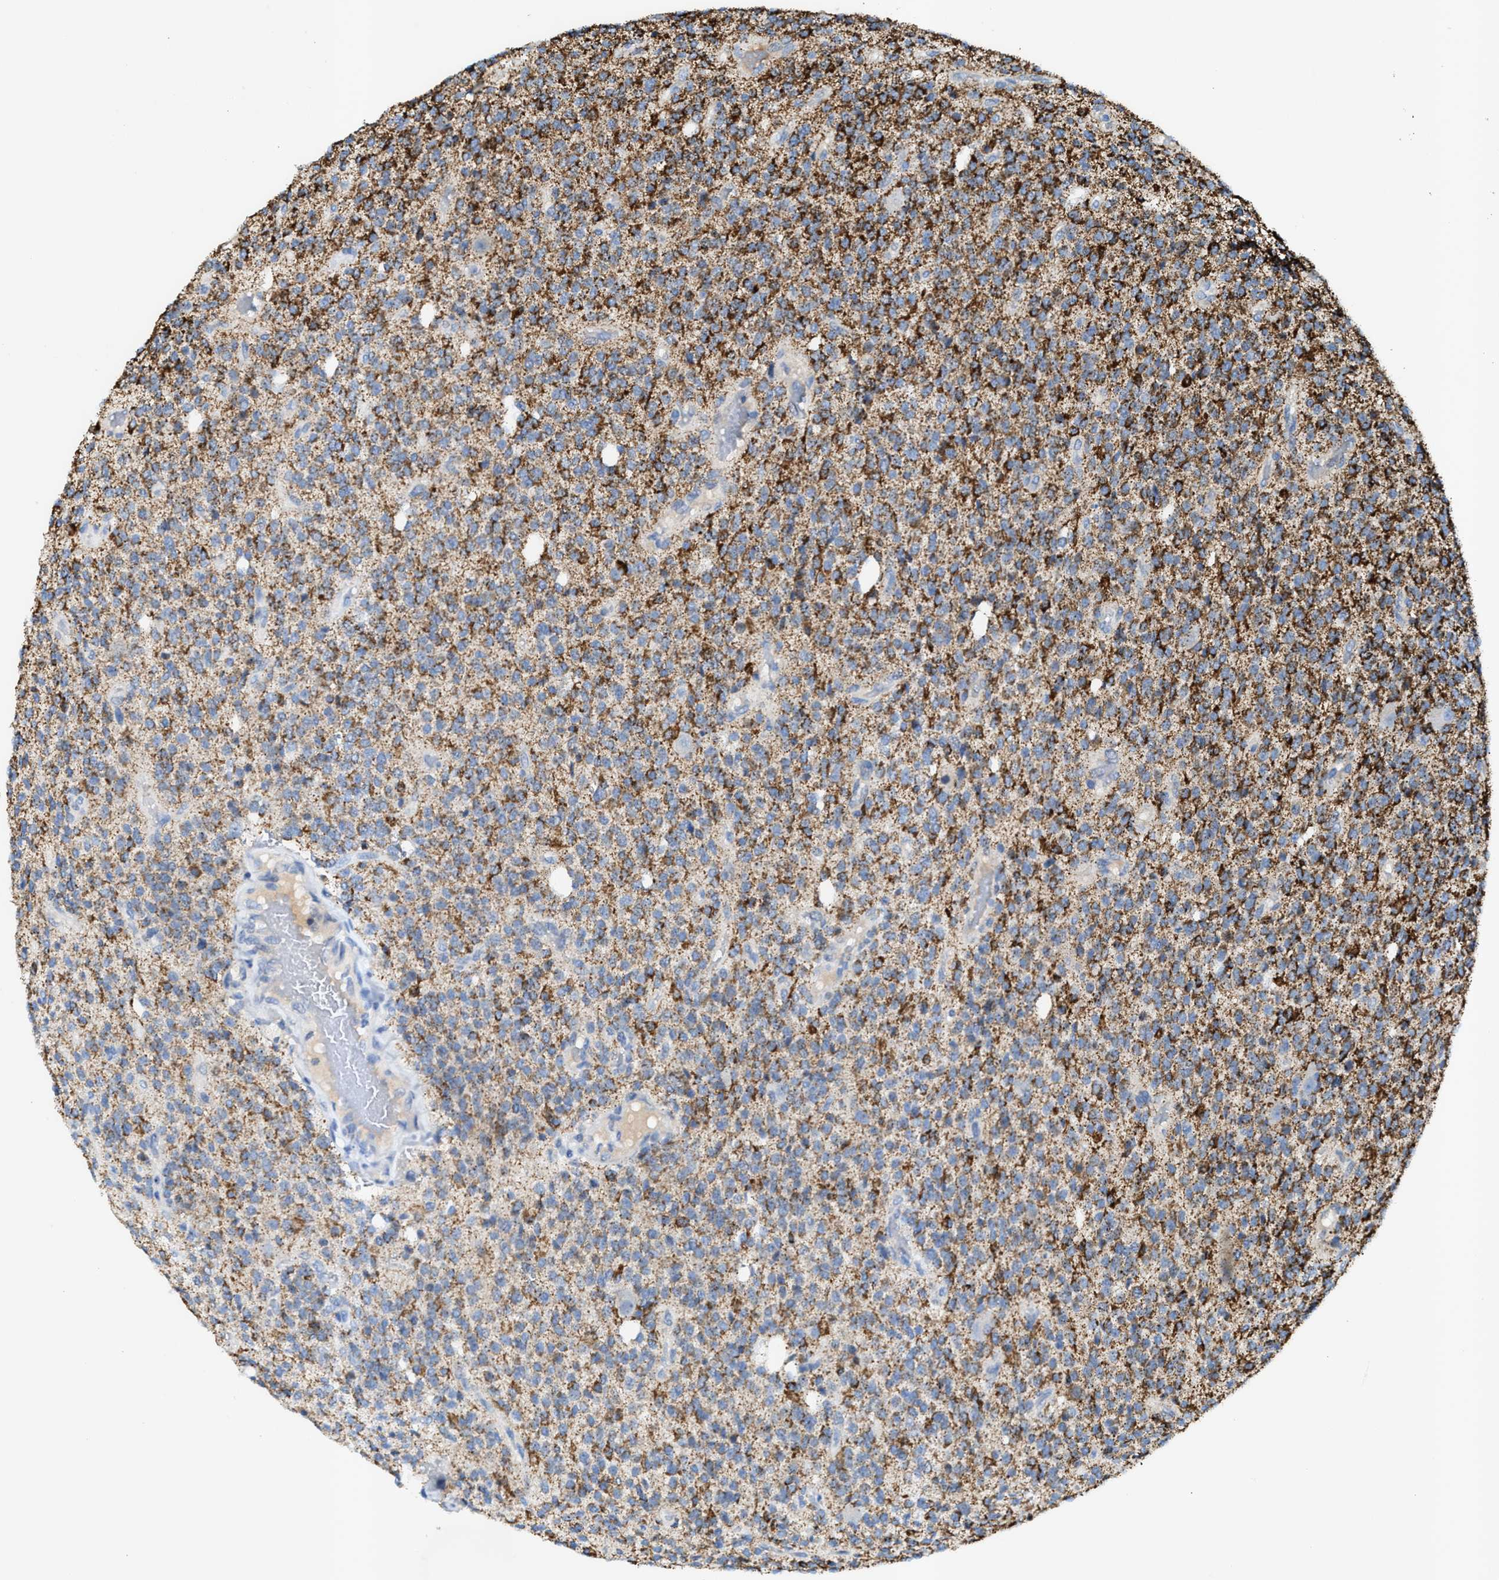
{"staining": {"intensity": "moderate", "quantity": "25%-75%", "location": "cytoplasmic/membranous"}, "tissue": "glioma", "cell_type": "Tumor cells", "image_type": "cancer", "snomed": [{"axis": "morphology", "description": "Glioma, malignant, High grade"}, {"axis": "topography", "description": "Brain"}], "caption": "Protein expression by immunohistochemistry (IHC) exhibits moderate cytoplasmic/membranous expression in about 25%-75% of tumor cells in malignant high-grade glioma.", "gene": "JAG1", "patient": {"sex": "male", "age": 34}}